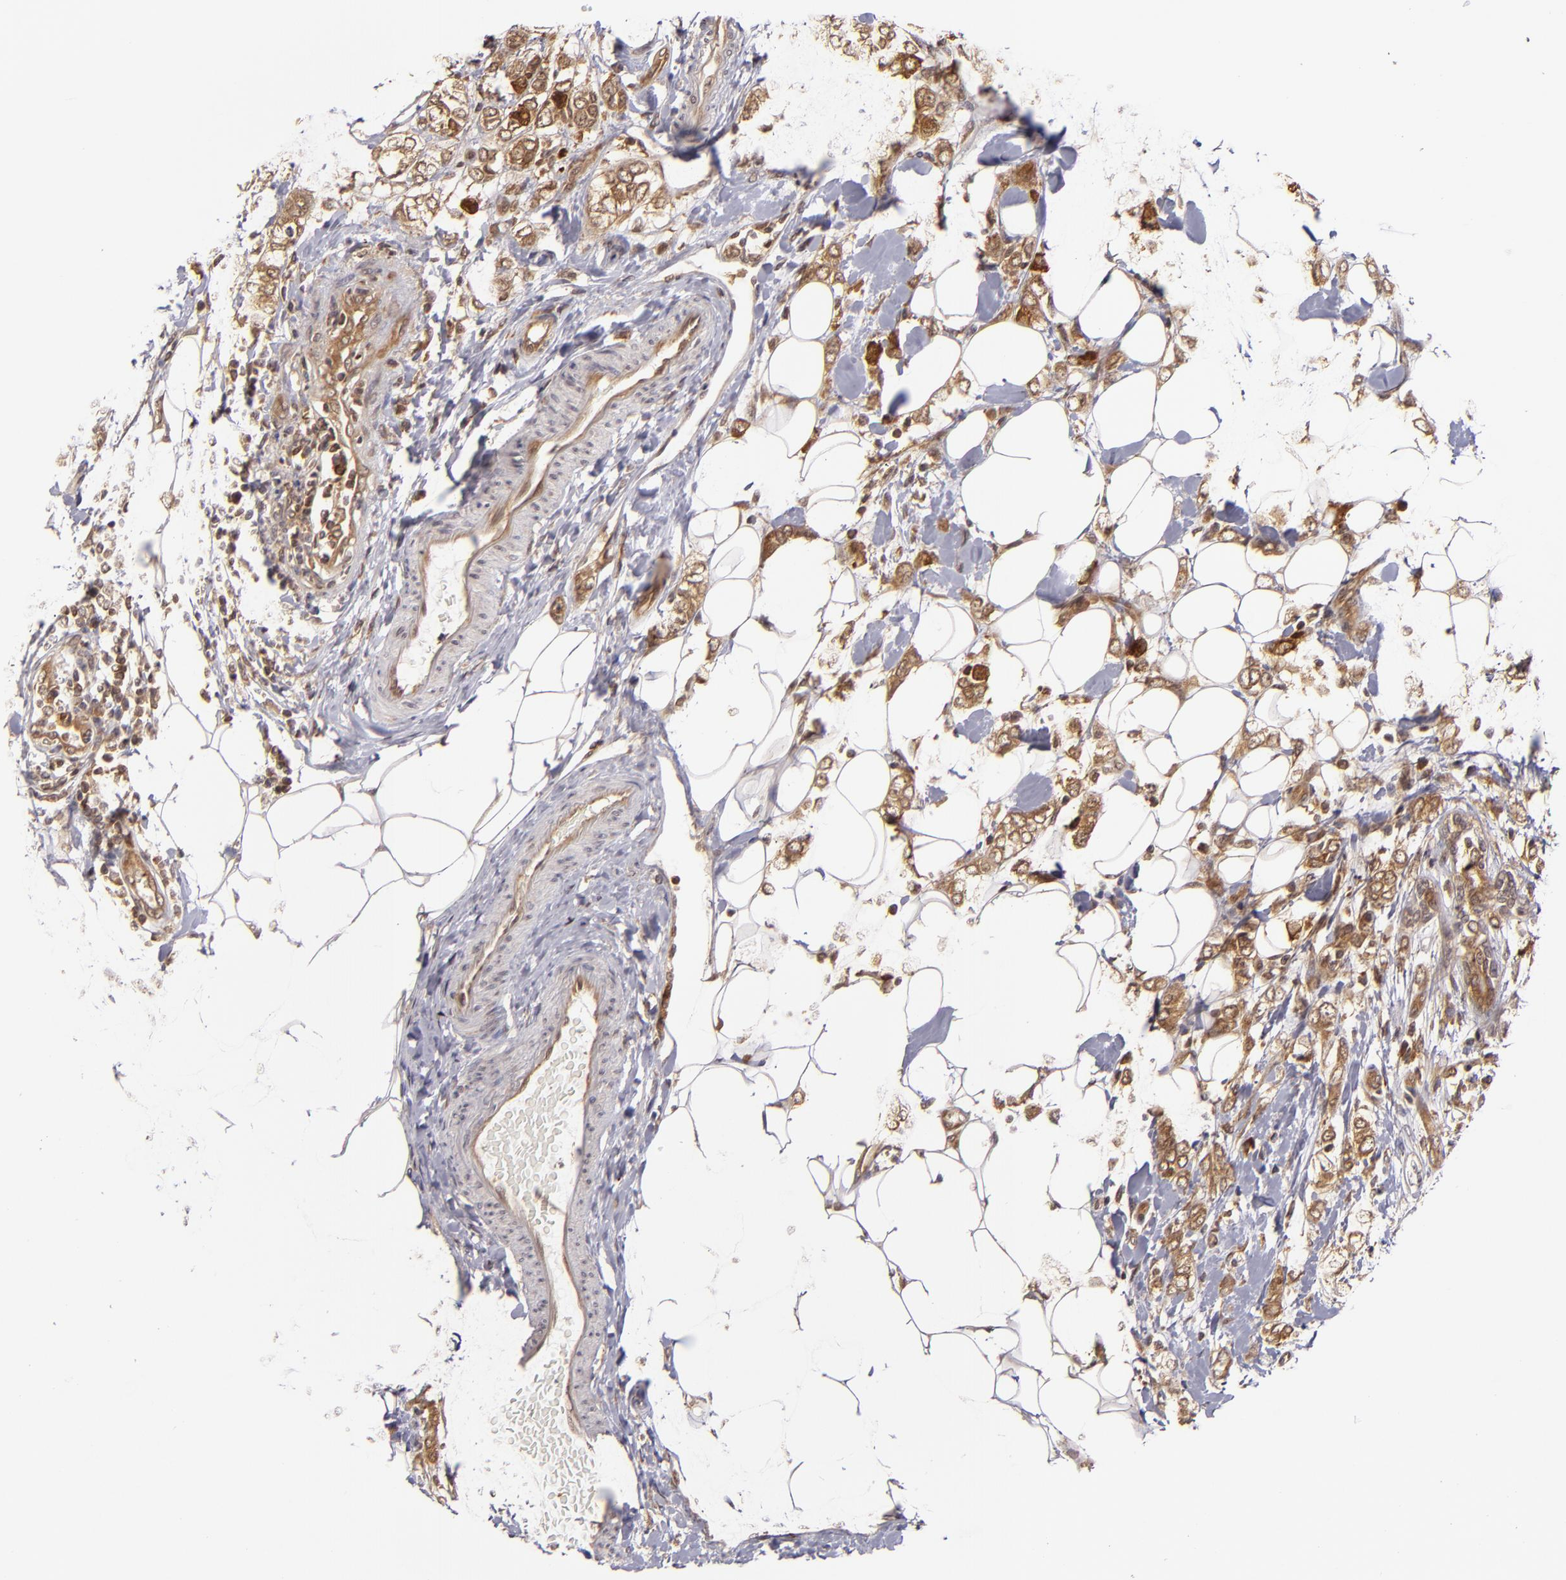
{"staining": {"intensity": "moderate", "quantity": ">75%", "location": "cytoplasmic/membranous"}, "tissue": "breast cancer", "cell_type": "Tumor cells", "image_type": "cancer", "snomed": [{"axis": "morphology", "description": "Normal tissue, NOS"}, {"axis": "morphology", "description": "Lobular carcinoma"}, {"axis": "topography", "description": "Breast"}], "caption": "Immunohistochemical staining of human breast lobular carcinoma displays moderate cytoplasmic/membranous protein staining in approximately >75% of tumor cells. Using DAB (3,3'-diaminobenzidine) (brown) and hematoxylin (blue) stains, captured at high magnification using brightfield microscopy.", "gene": "MAPK3", "patient": {"sex": "female", "age": 47}}